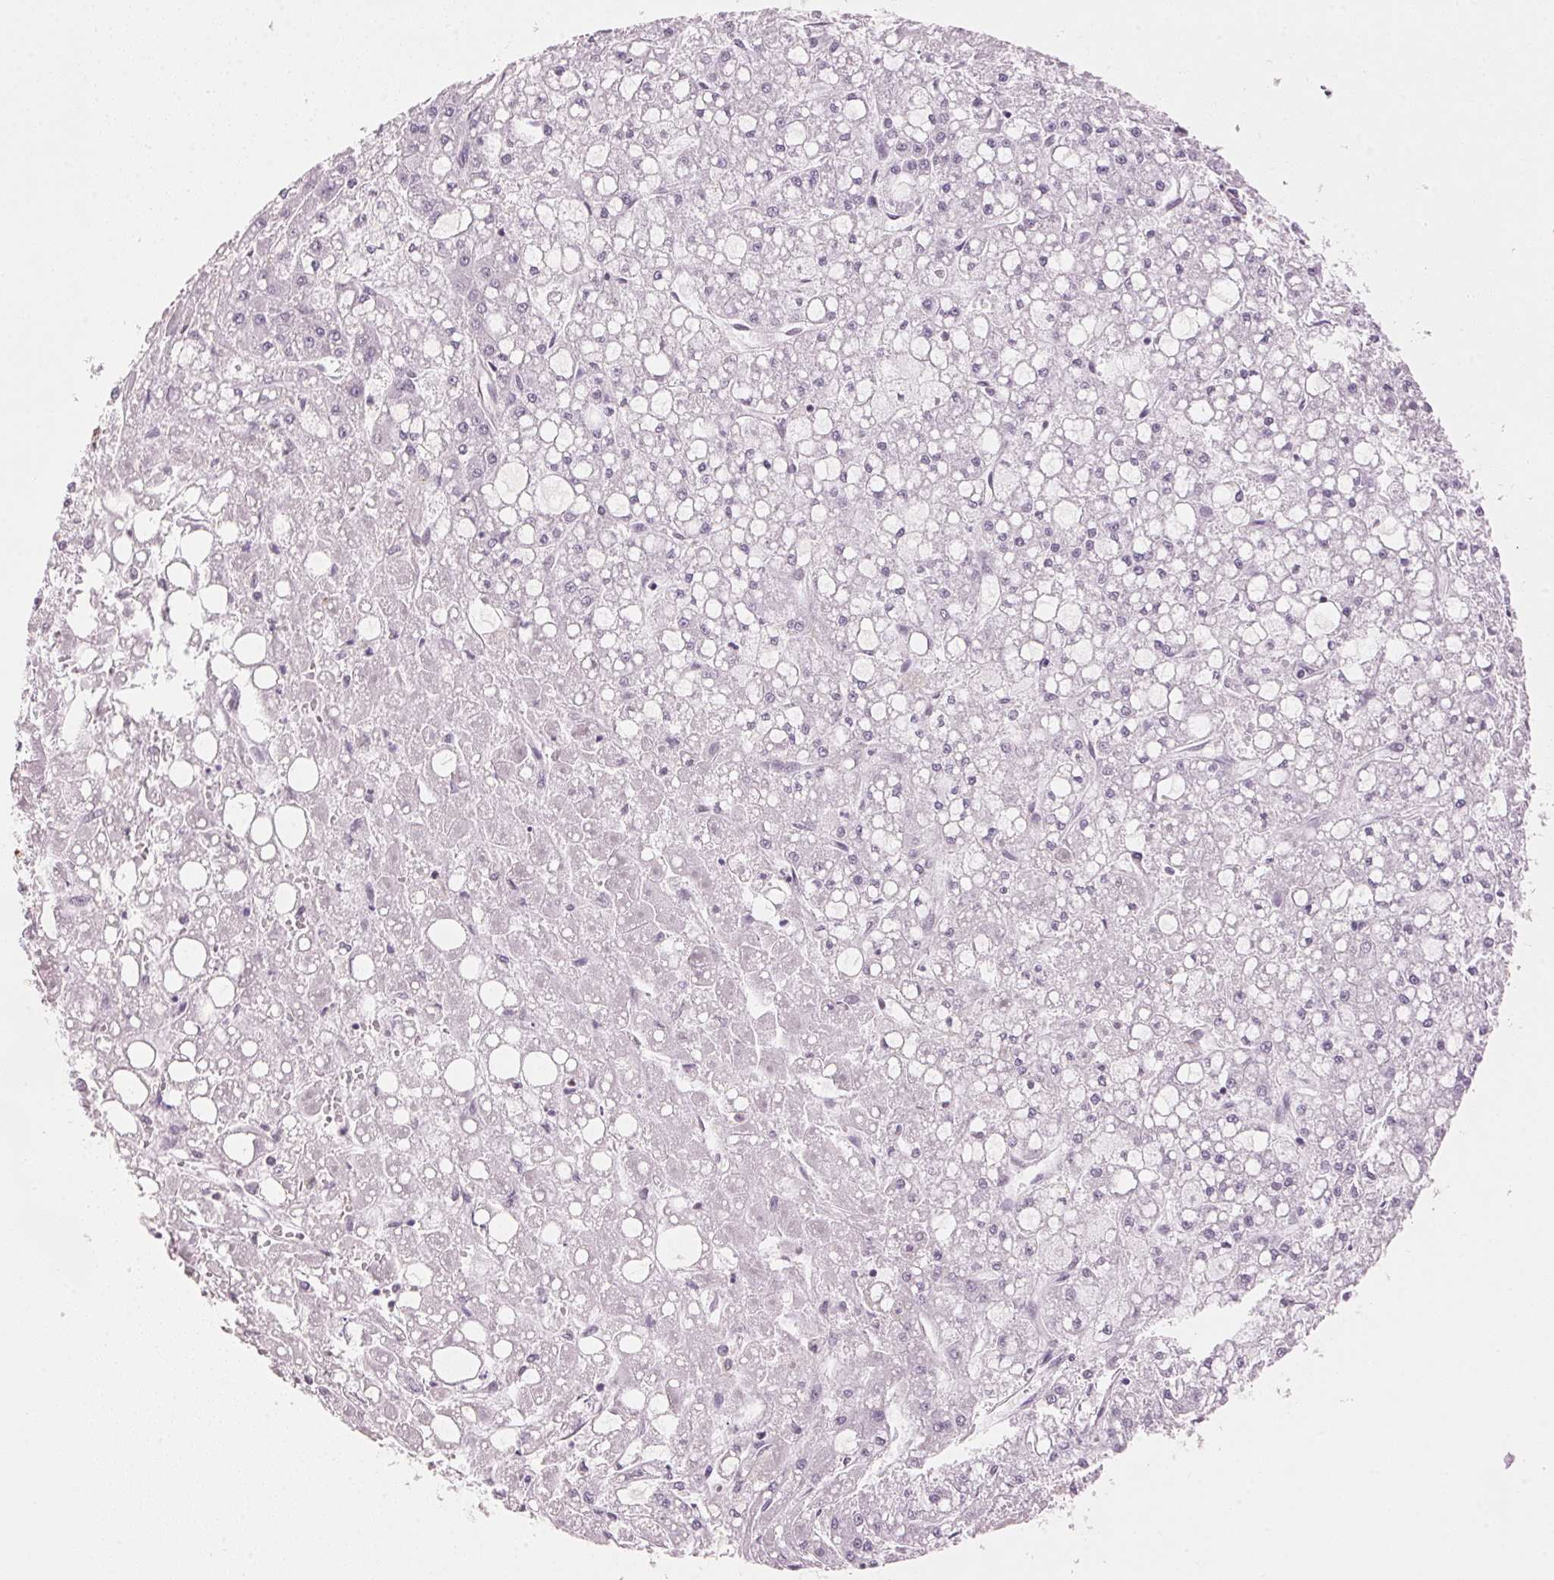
{"staining": {"intensity": "negative", "quantity": "none", "location": "none"}, "tissue": "liver cancer", "cell_type": "Tumor cells", "image_type": "cancer", "snomed": [{"axis": "morphology", "description": "Carcinoma, Hepatocellular, NOS"}, {"axis": "topography", "description": "Liver"}], "caption": "The micrograph shows no significant staining in tumor cells of liver cancer (hepatocellular carcinoma).", "gene": "HNRNPDL", "patient": {"sex": "male", "age": 67}}